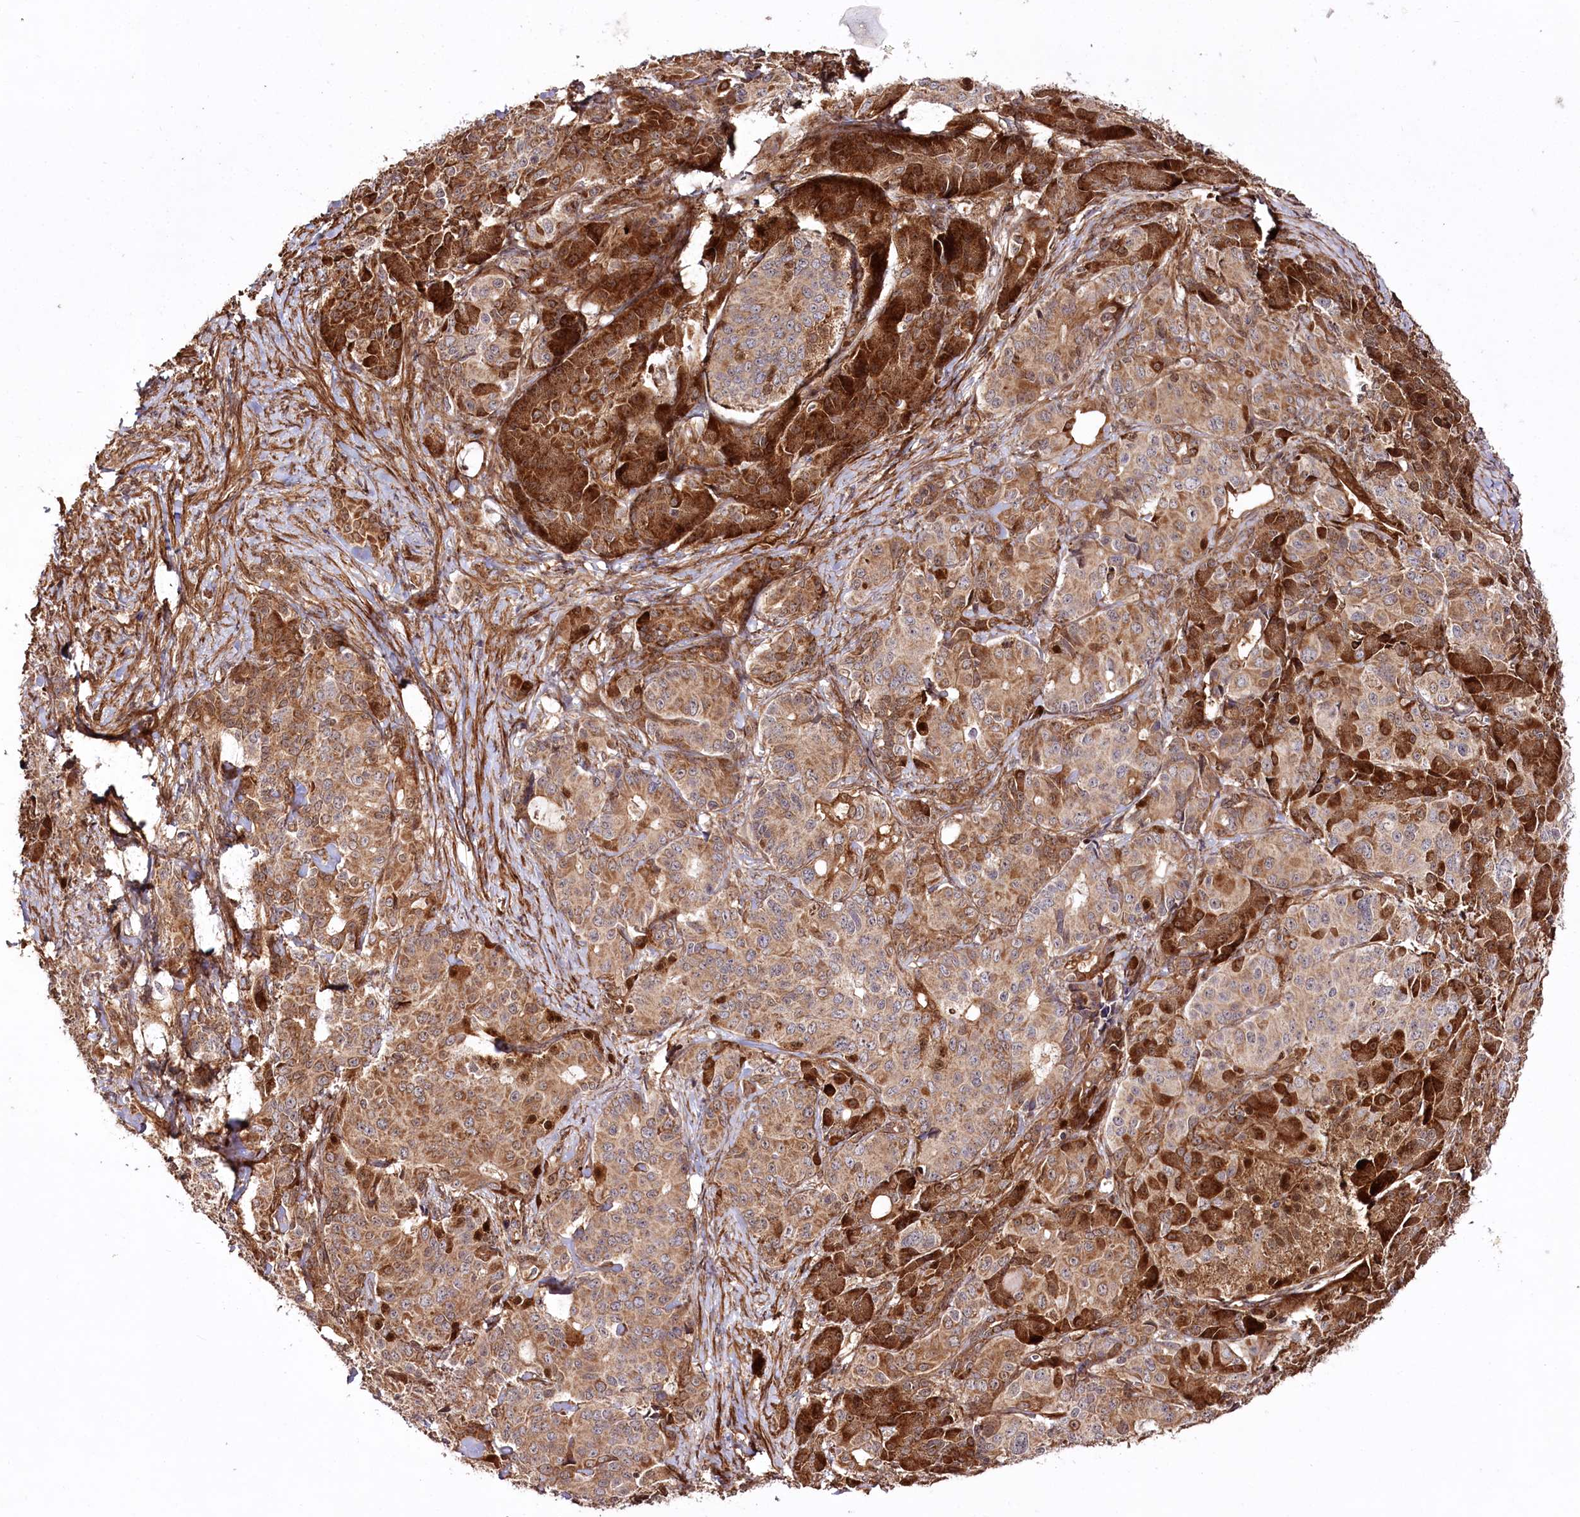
{"staining": {"intensity": "moderate", "quantity": ">75%", "location": "cytoplasmic/membranous"}, "tissue": "pancreatic cancer", "cell_type": "Tumor cells", "image_type": "cancer", "snomed": [{"axis": "morphology", "description": "Adenocarcinoma, NOS"}, {"axis": "topography", "description": "Pancreas"}], "caption": "Immunohistochemical staining of pancreatic cancer displays medium levels of moderate cytoplasmic/membranous protein expression in about >75% of tumor cells.", "gene": "REXO2", "patient": {"sex": "female", "age": 74}}